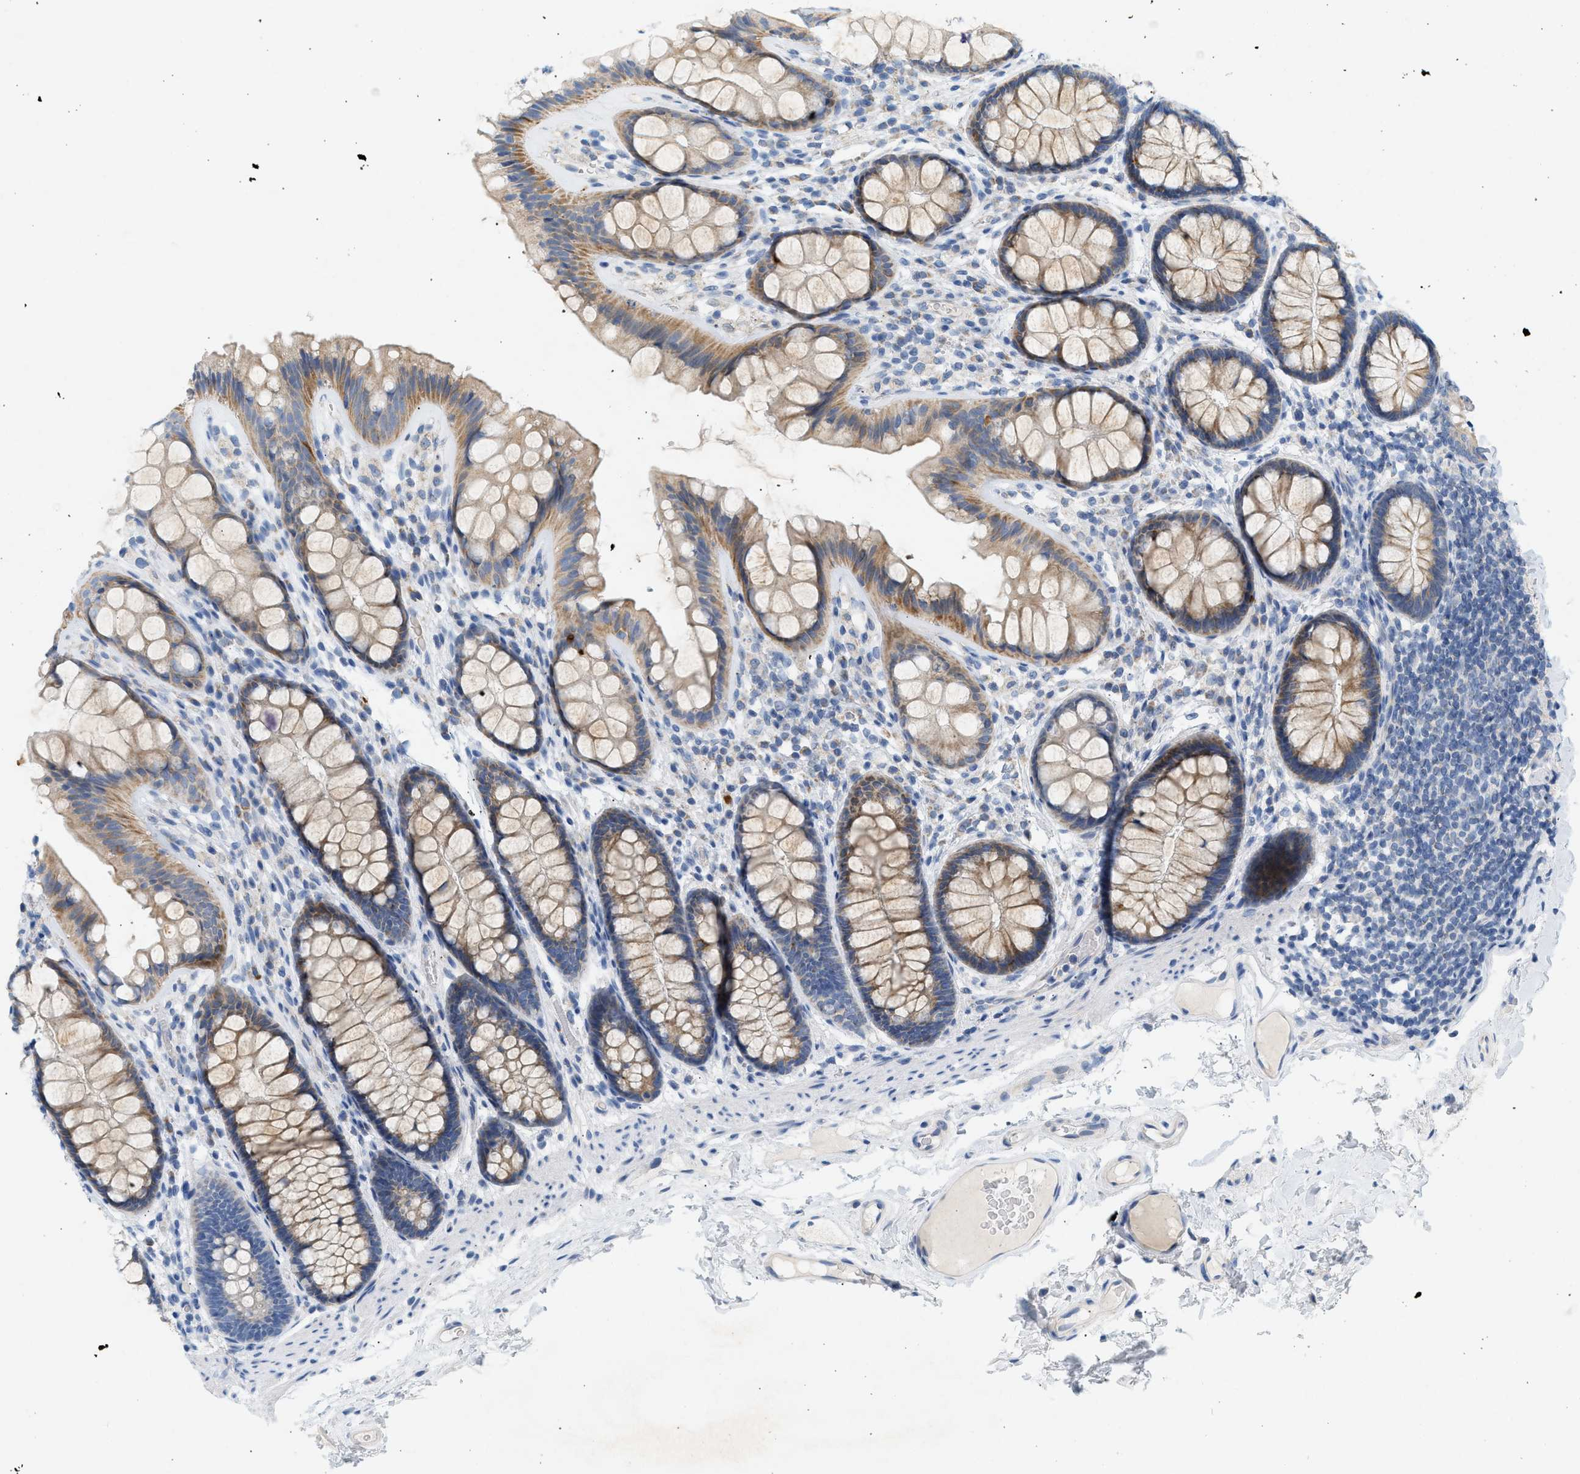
{"staining": {"intensity": "negative", "quantity": "none", "location": "none"}, "tissue": "colon", "cell_type": "Endothelial cells", "image_type": "normal", "snomed": [{"axis": "morphology", "description": "Normal tissue, NOS"}, {"axis": "topography", "description": "Colon"}], "caption": "High power microscopy micrograph of an IHC photomicrograph of normal colon, revealing no significant expression in endothelial cells.", "gene": "NDUFS8", "patient": {"sex": "female", "age": 56}}